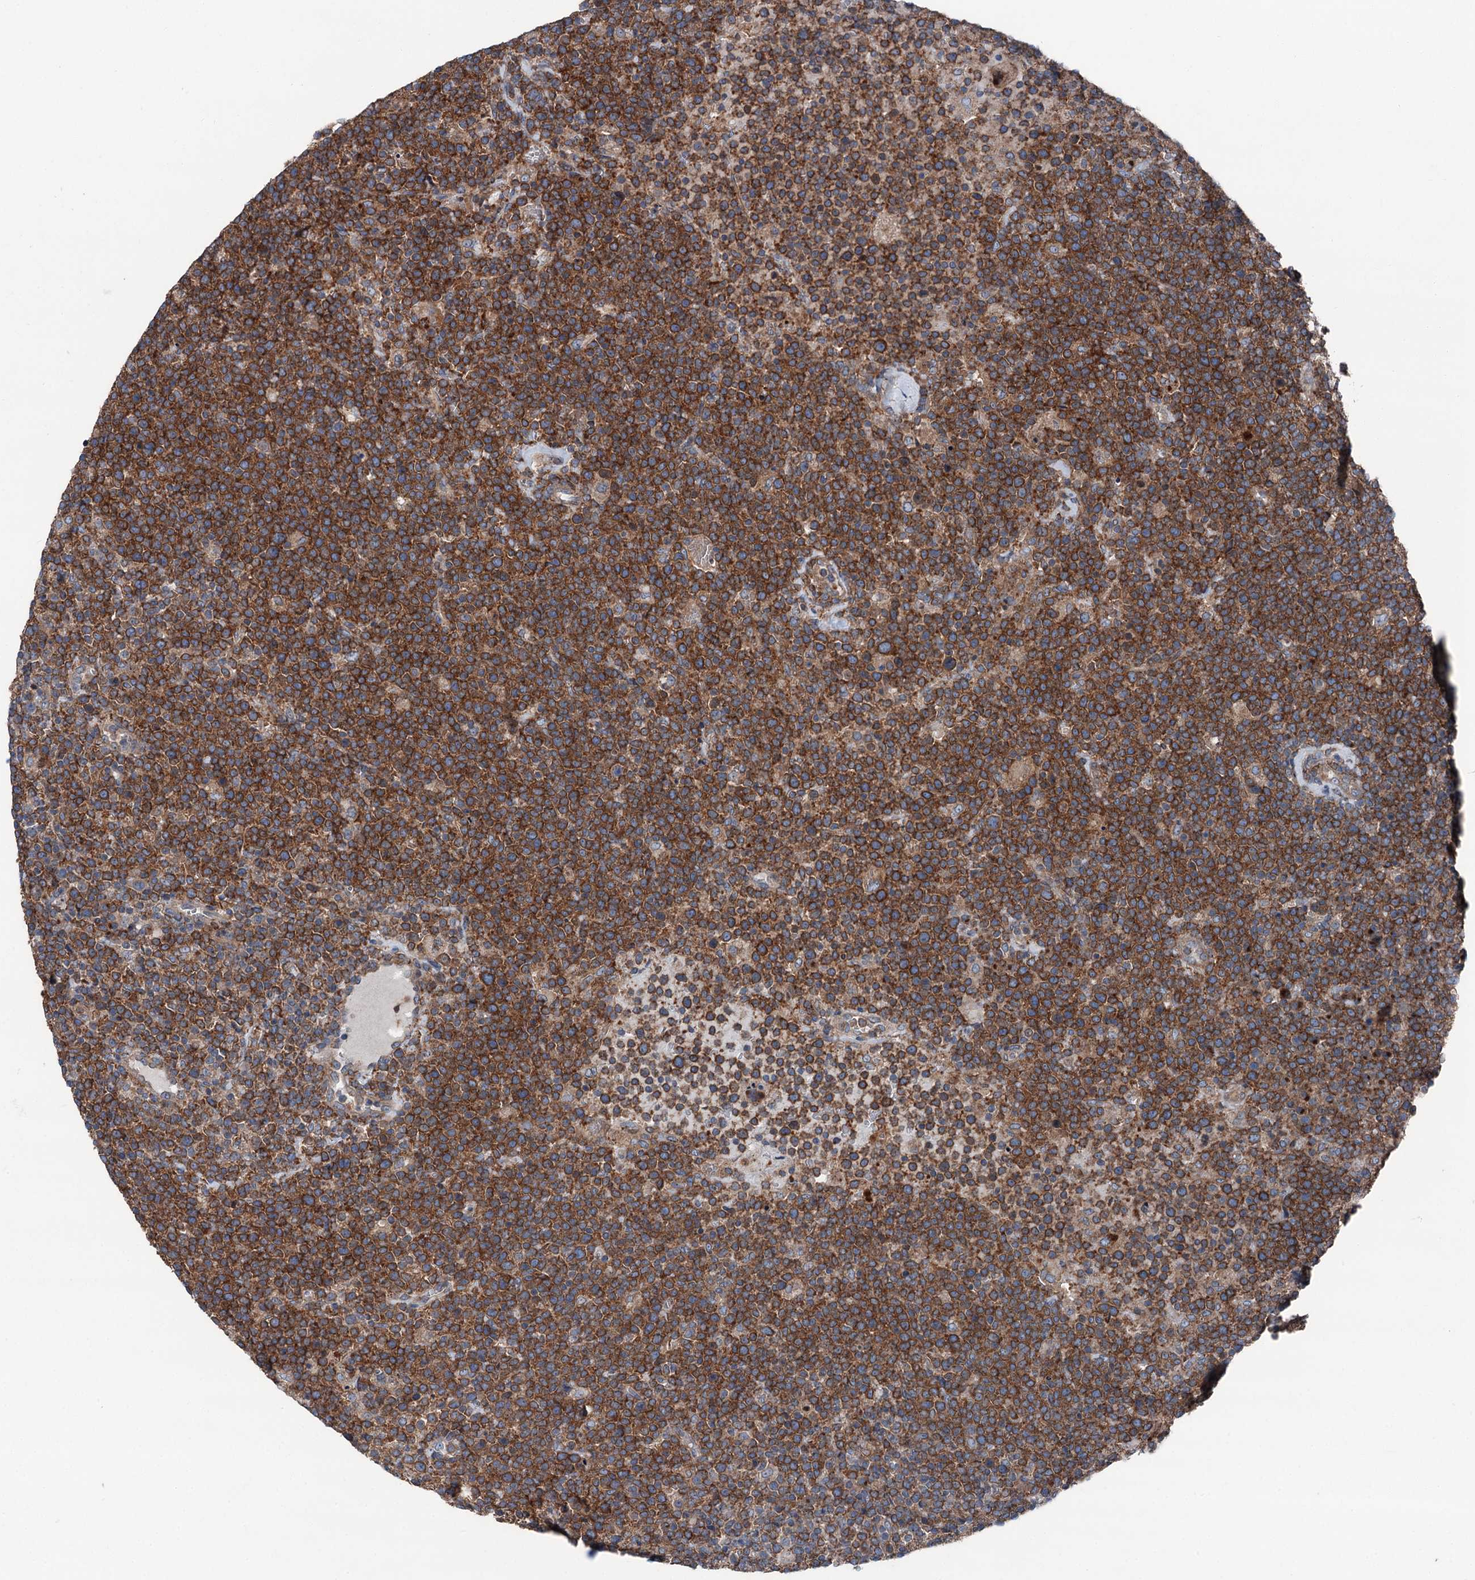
{"staining": {"intensity": "strong", "quantity": ">75%", "location": "cytoplasmic/membranous"}, "tissue": "lymphoma", "cell_type": "Tumor cells", "image_type": "cancer", "snomed": [{"axis": "morphology", "description": "Malignant lymphoma, non-Hodgkin's type, High grade"}, {"axis": "topography", "description": "Lymph node"}], "caption": "Immunohistochemistry (DAB (3,3'-diaminobenzidine)) staining of human lymphoma reveals strong cytoplasmic/membranous protein staining in about >75% of tumor cells.", "gene": "RUFY1", "patient": {"sex": "male", "age": 61}}